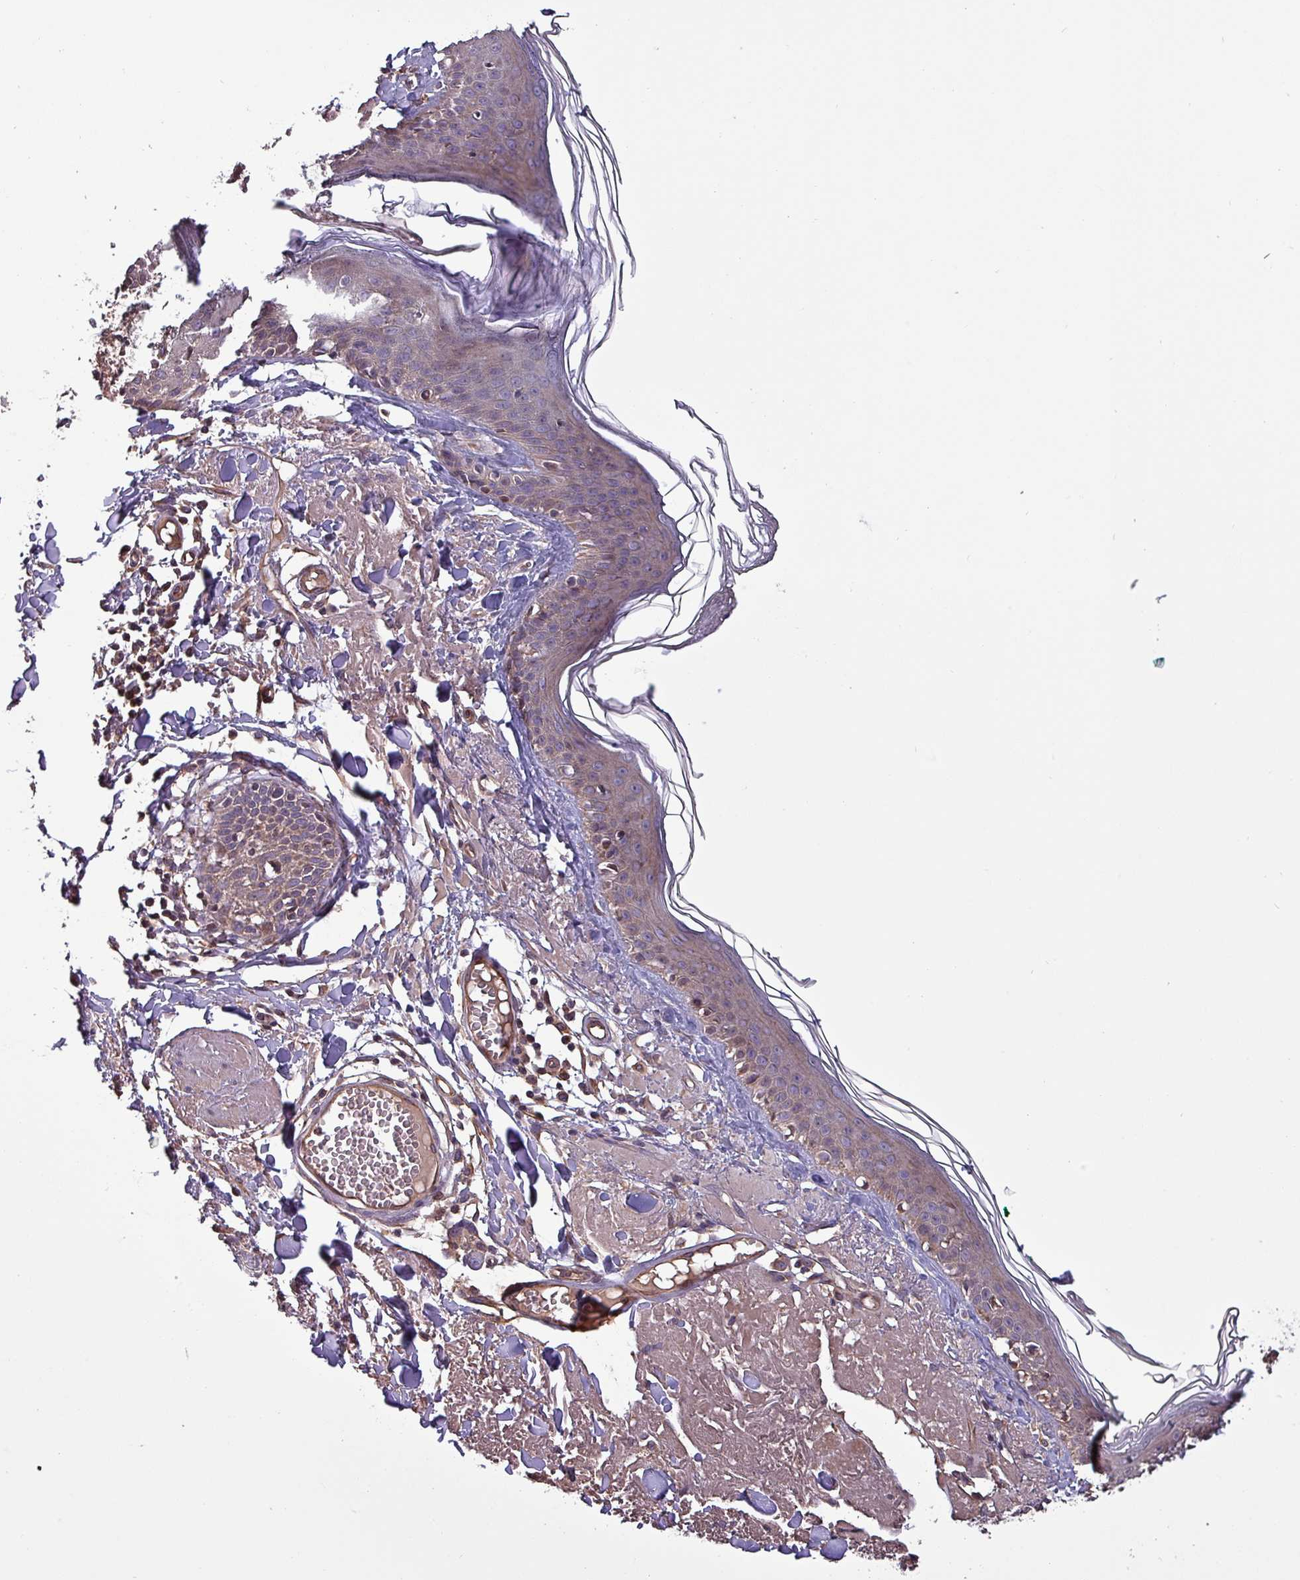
{"staining": {"intensity": "weak", "quantity": ">75%", "location": "cytoplasmic/membranous"}, "tissue": "skin", "cell_type": "Fibroblasts", "image_type": "normal", "snomed": [{"axis": "morphology", "description": "Normal tissue, NOS"}, {"axis": "morphology", "description": "Malignant melanoma, NOS"}, {"axis": "topography", "description": "Skin"}], "caption": "The photomicrograph shows a brown stain indicating the presence of a protein in the cytoplasmic/membranous of fibroblasts in skin.", "gene": "PAFAH1B2", "patient": {"sex": "male", "age": 80}}